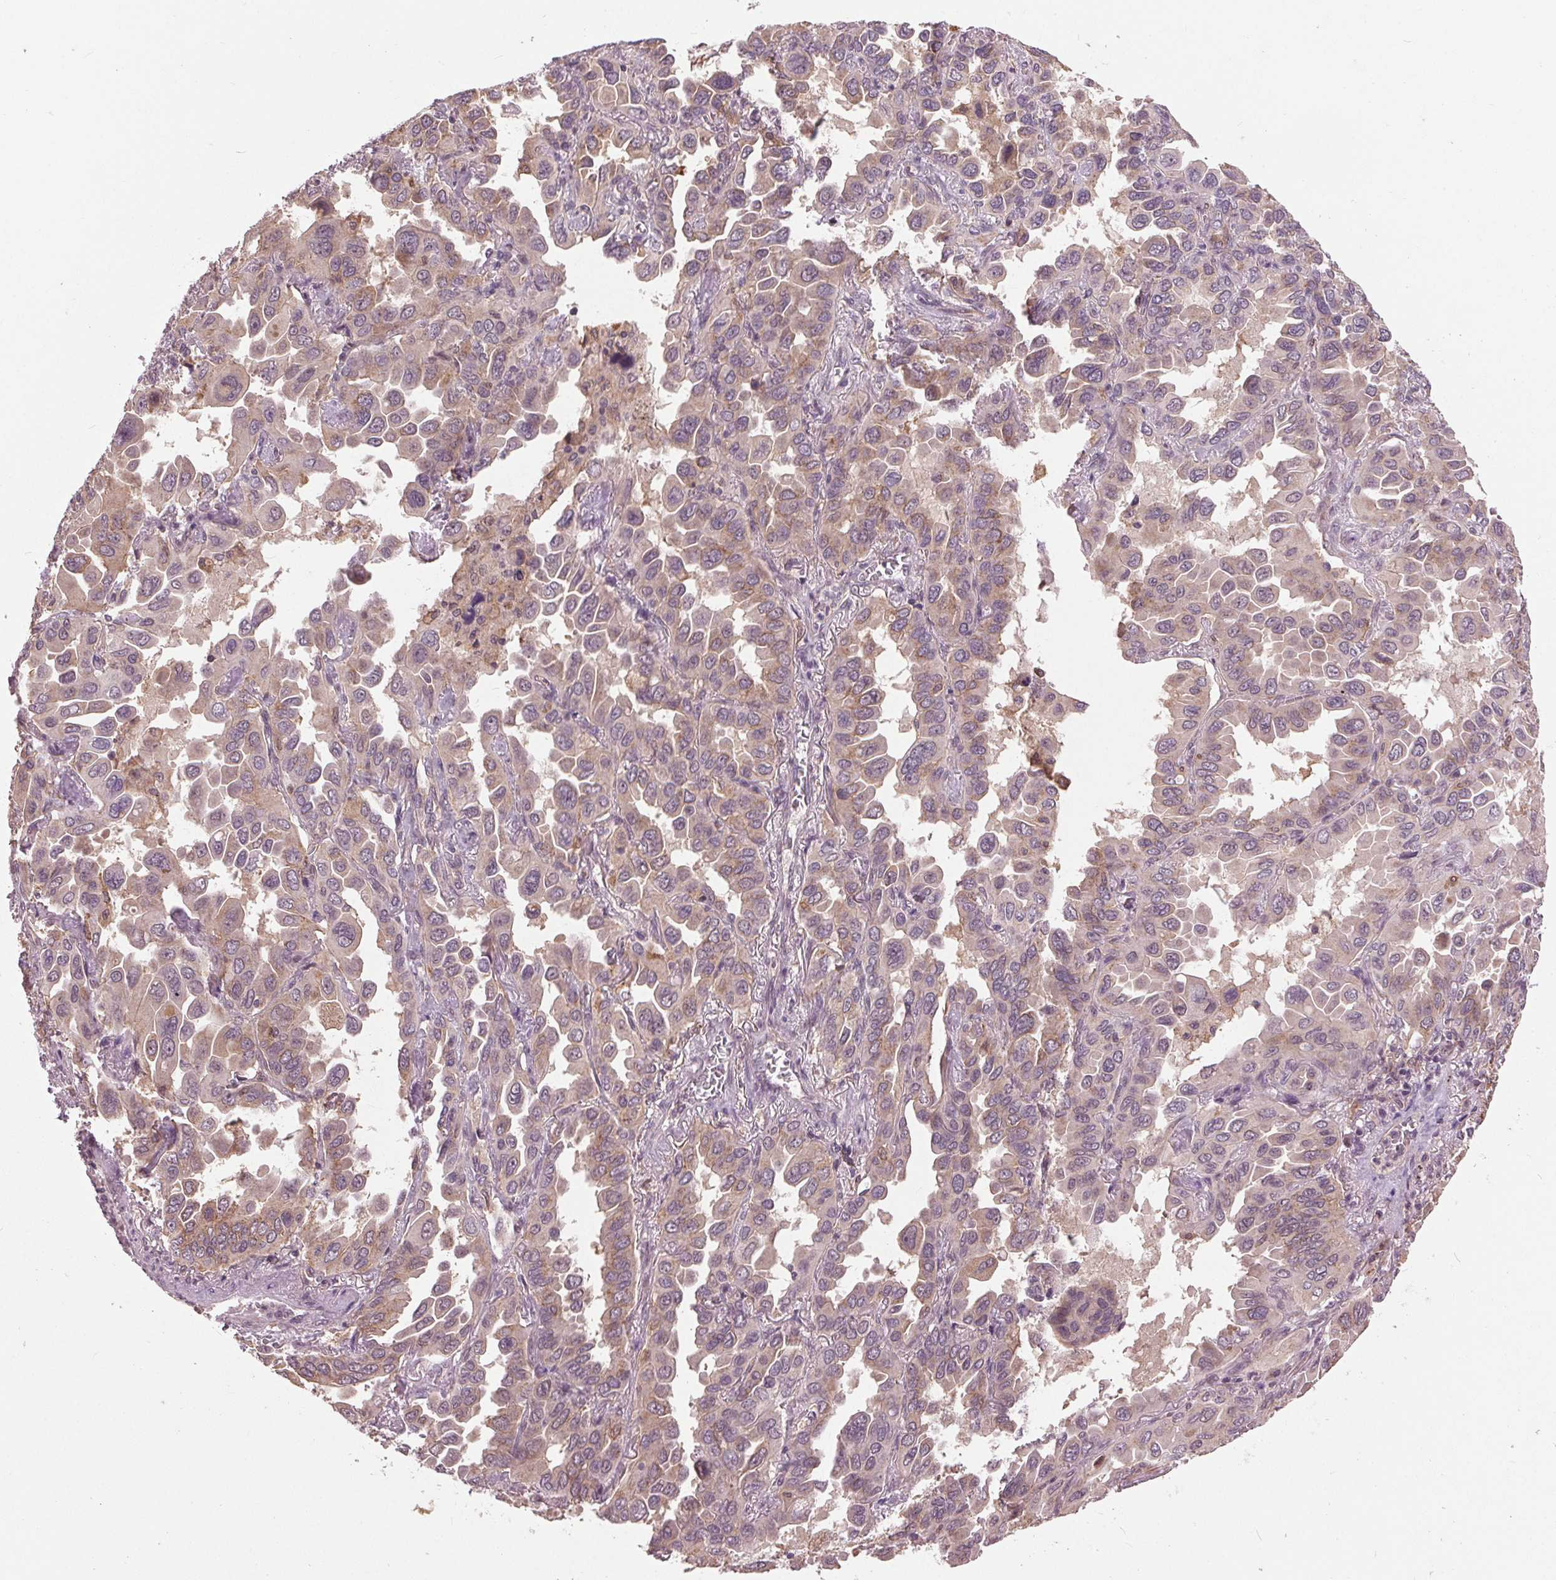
{"staining": {"intensity": "weak", "quantity": "<25%", "location": "cytoplasmic/membranous"}, "tissue": "lung cancer", "cell_type": "Tumor cells", "image_type": "cancer", "snomed": [{"axis": "morphology", "description": "Adenocarcinoma, NOS"}, {"axis": "topography", "description": "Lung"}], "caption": "DAB immunohistochemical staining of human lung cancer (adenocarcinoma) reveals no significant positivity in tumor cells.", "gene": "BSDC1", "patient": {"sex": "male", "age": 64}}